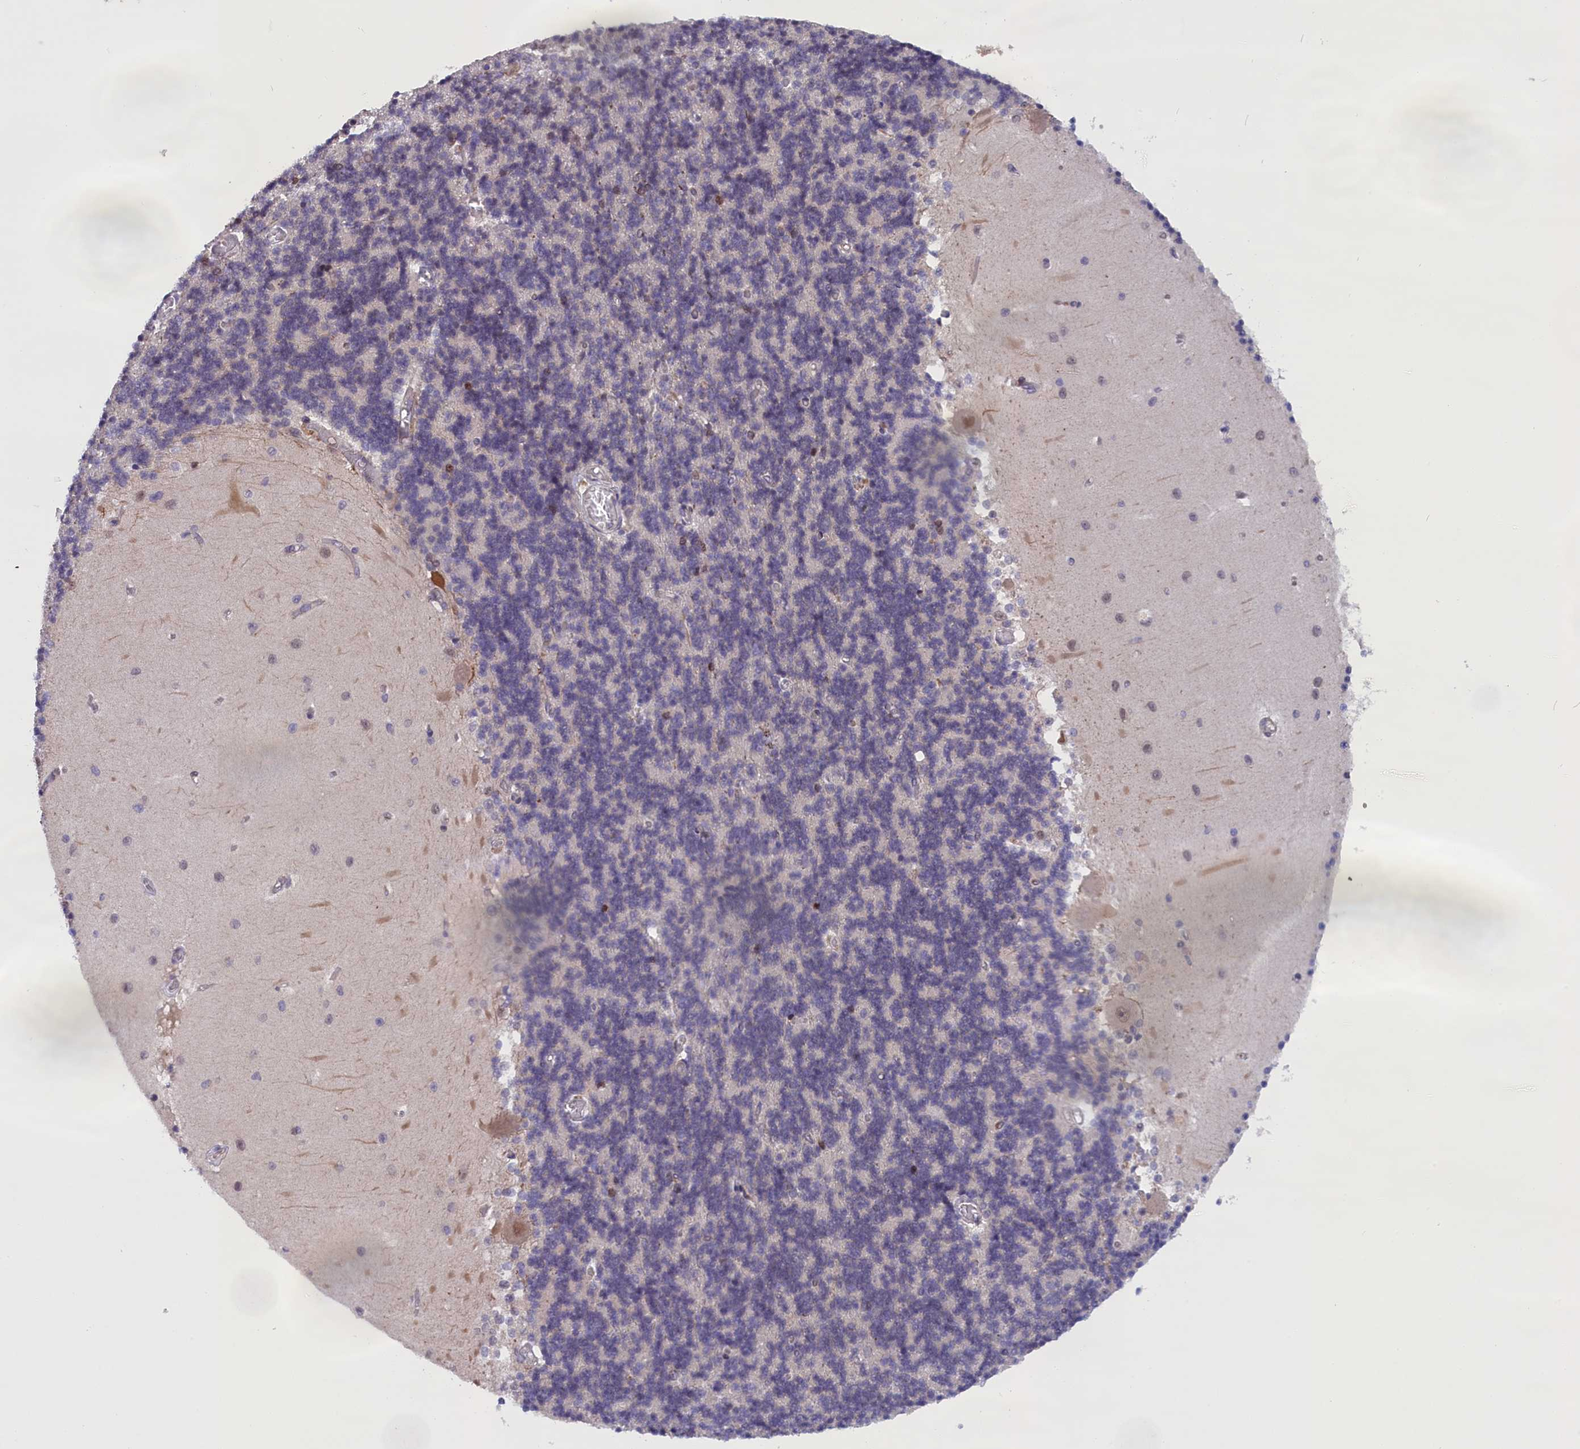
{"staining": {"intensity": "negative", "quantity": "none", "location": "none"}, "tissue": "cerebellum", "cell_type": "Cells in granular layer", "image_type": "normal", "snomed": [{"axis": "morphology", "description": "Normal tissue, NOS"}, {"axis": "topography", "description": "Cerebellum"}], "caption": "Cerebellum stained for a protein using immunohistochemistry (IHC) displays no positivity cells in granular layer.", "gene": "IGFALS", "patient": {"sex": "male", "age": 37}}